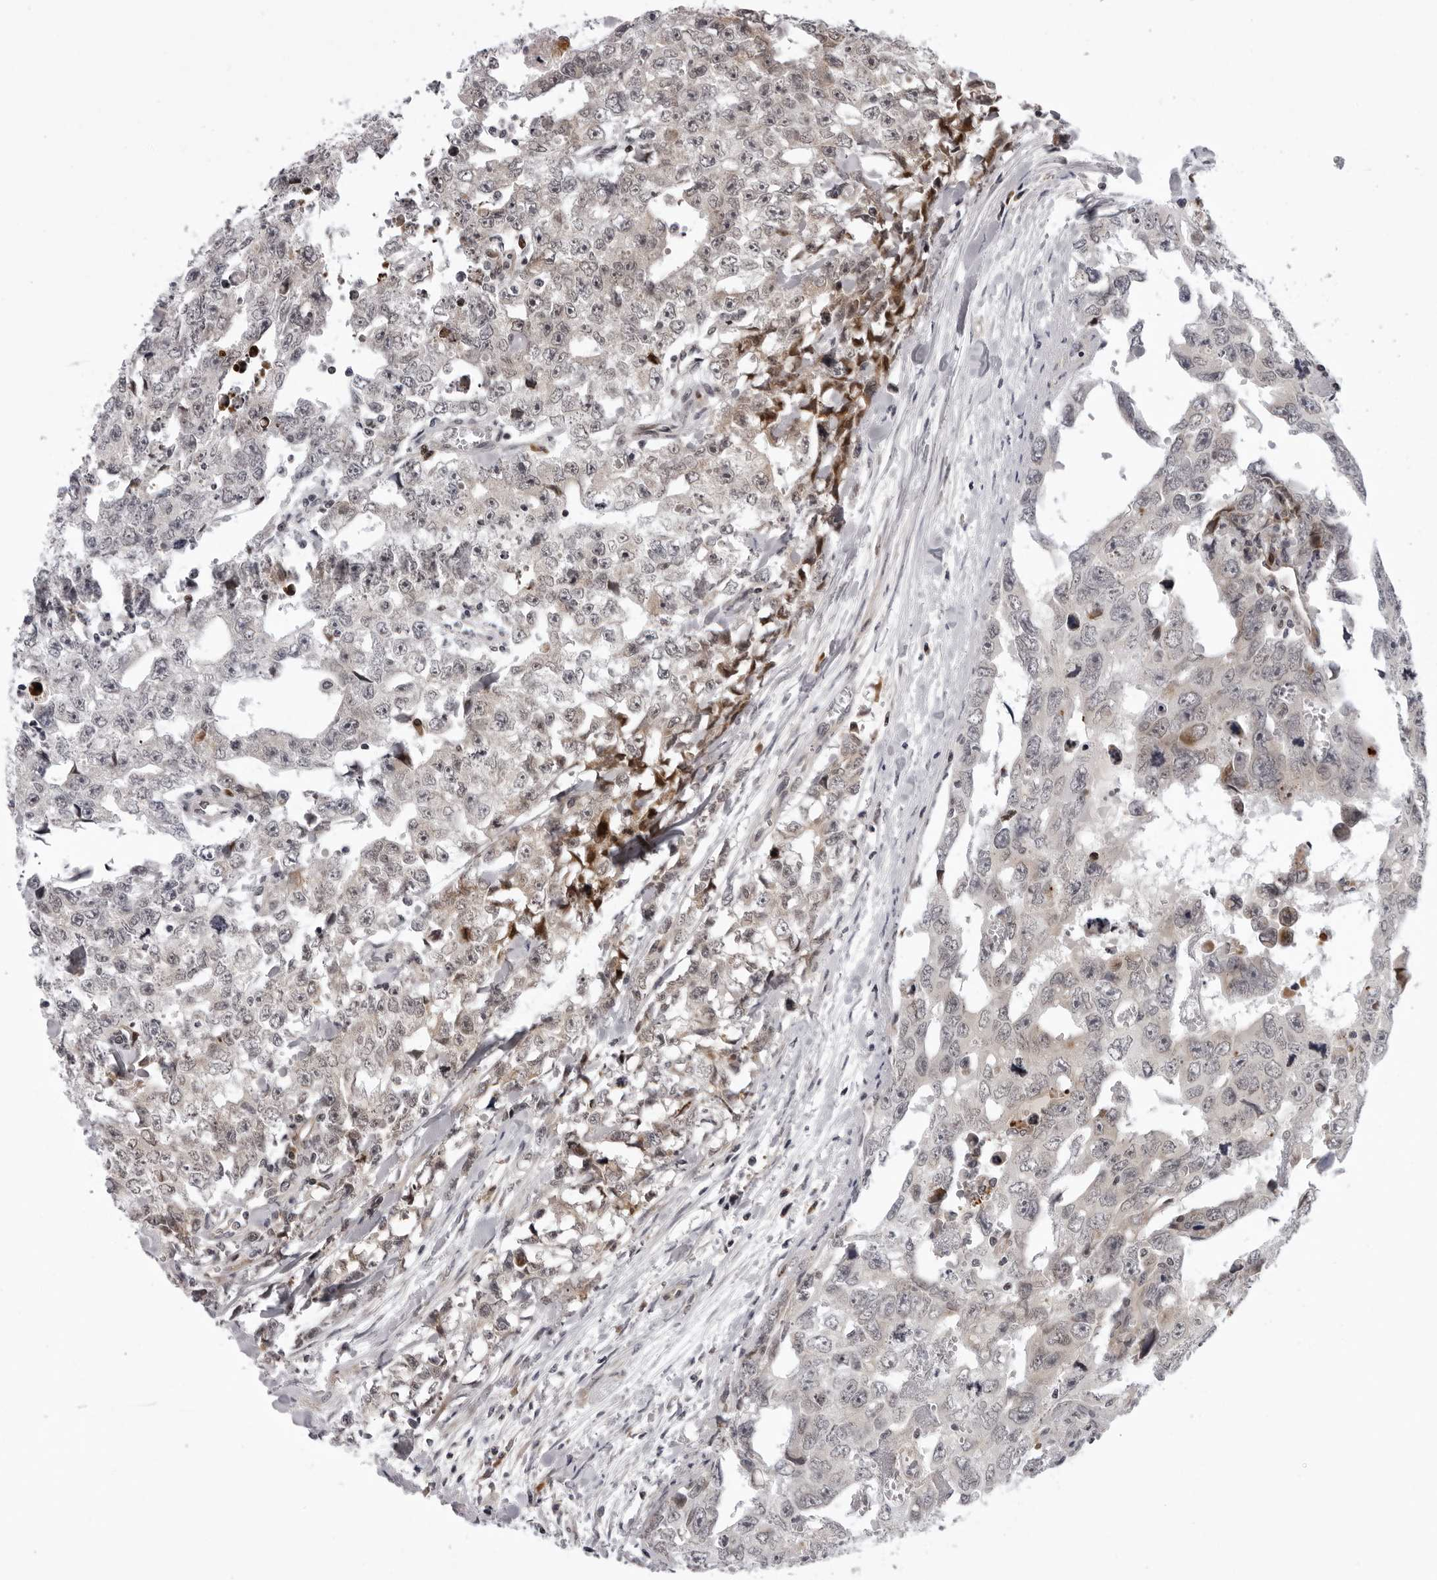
{"staining": {"intensity": "negative", "quantity": "none", "location": "none"}, "tissue": "testis cancer", "cell_type": "Tumor cells", "image_type": "cancer", "snomed": [{"axis": "morphology", "description": "Carcinoma, Embryonal, NOS"}, {"axis": "topography", "description": "Testis"}], "caption": "Tumor cells show no significant protein expression in testis embryonal carcinoma.", "gene": "GCSAML", "patient": {"sex": "male", "age": 28}}